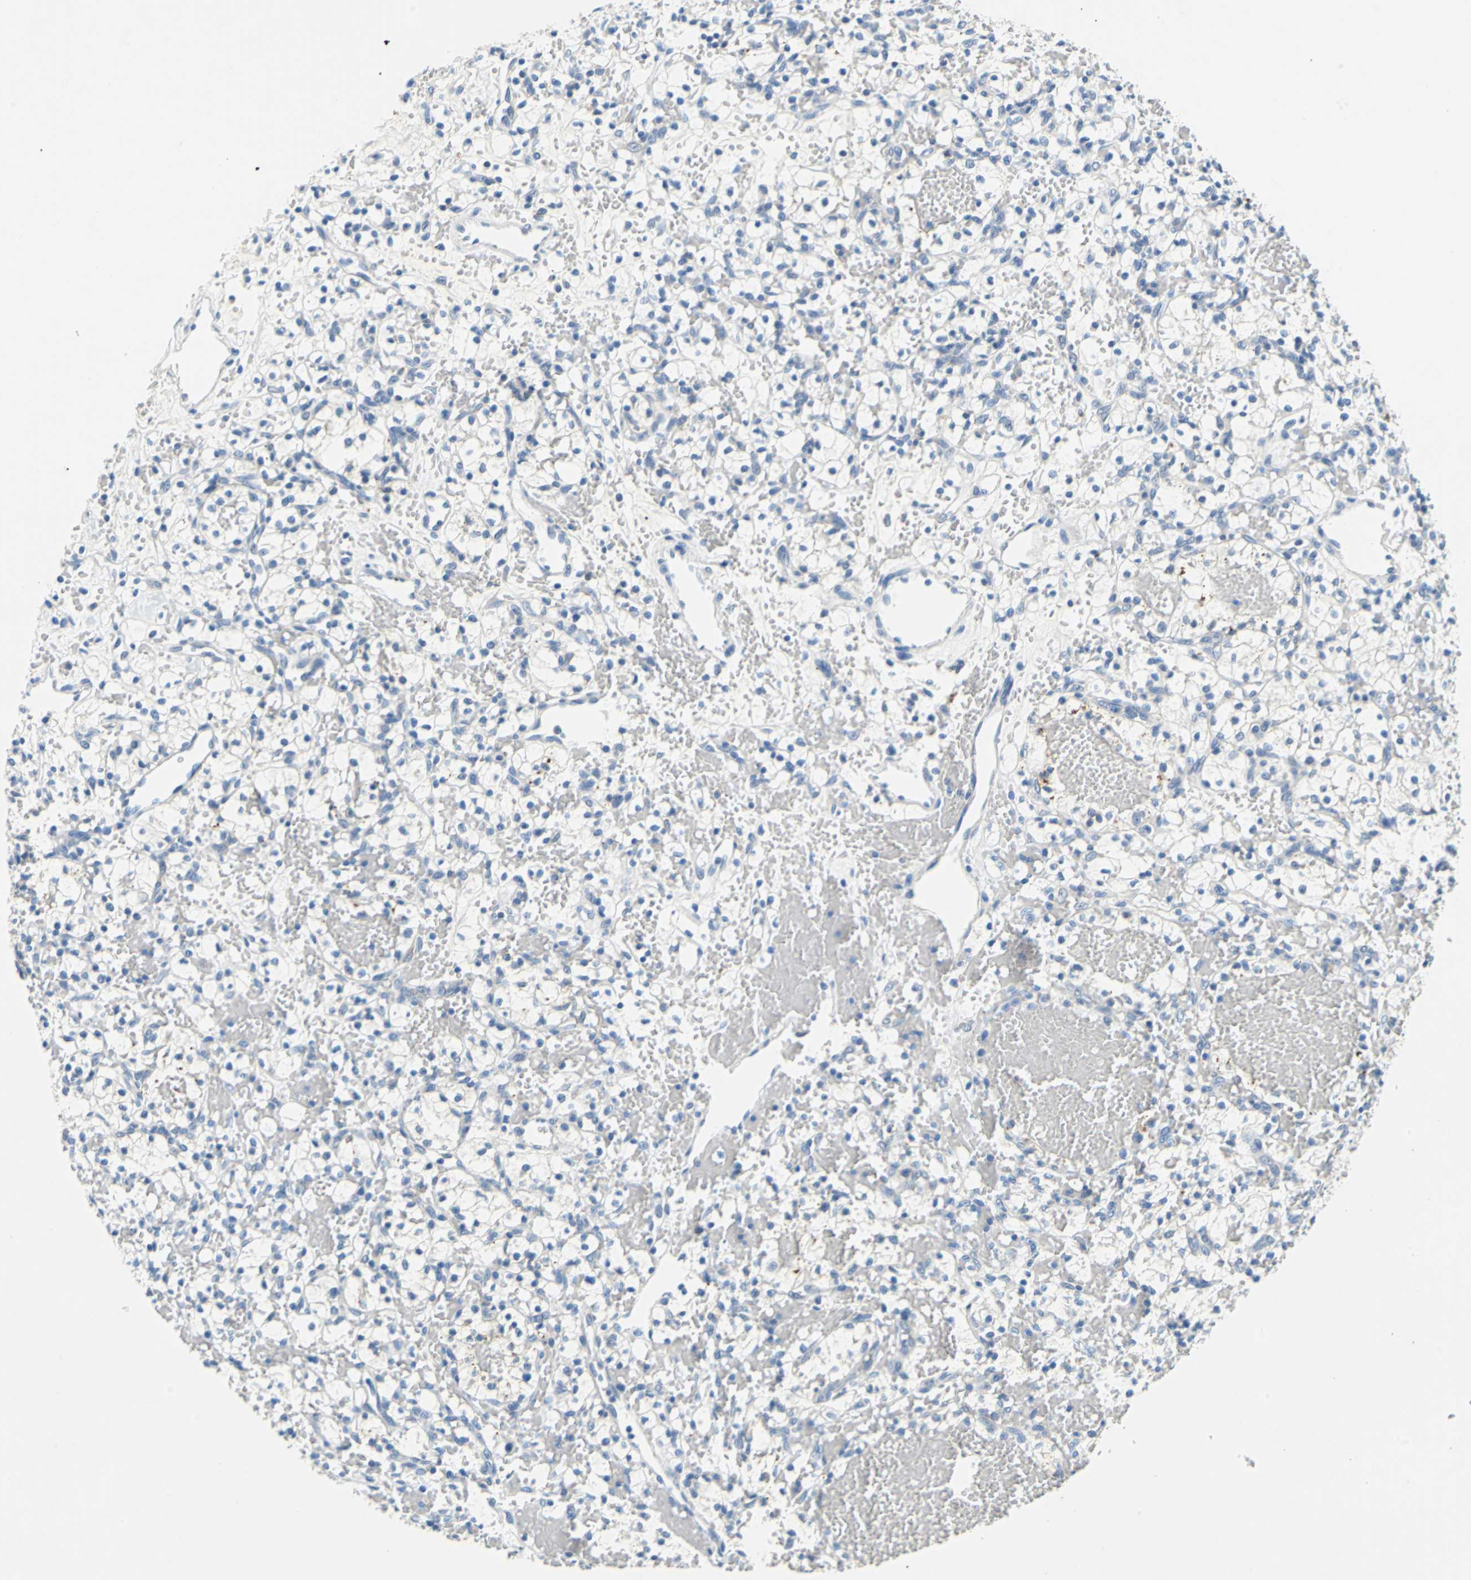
{"staining": {"intensity": "negative", "quantity": "none", "location": "none"}, "tissue": "renal cancer", "cell_type": "Tumor cells", "image_type": "cancer", "snomed": [{"axis": "morphology", "description": "Adenocarcinoma, NOS"}, {"axis": "topography", "description": "Kidney"}], "caption": "There is no significant positivity in tumor cells of adenocarcinoma (renal).", "gene": "TEX264", "patient": {"sex": "female", "age": 60}}